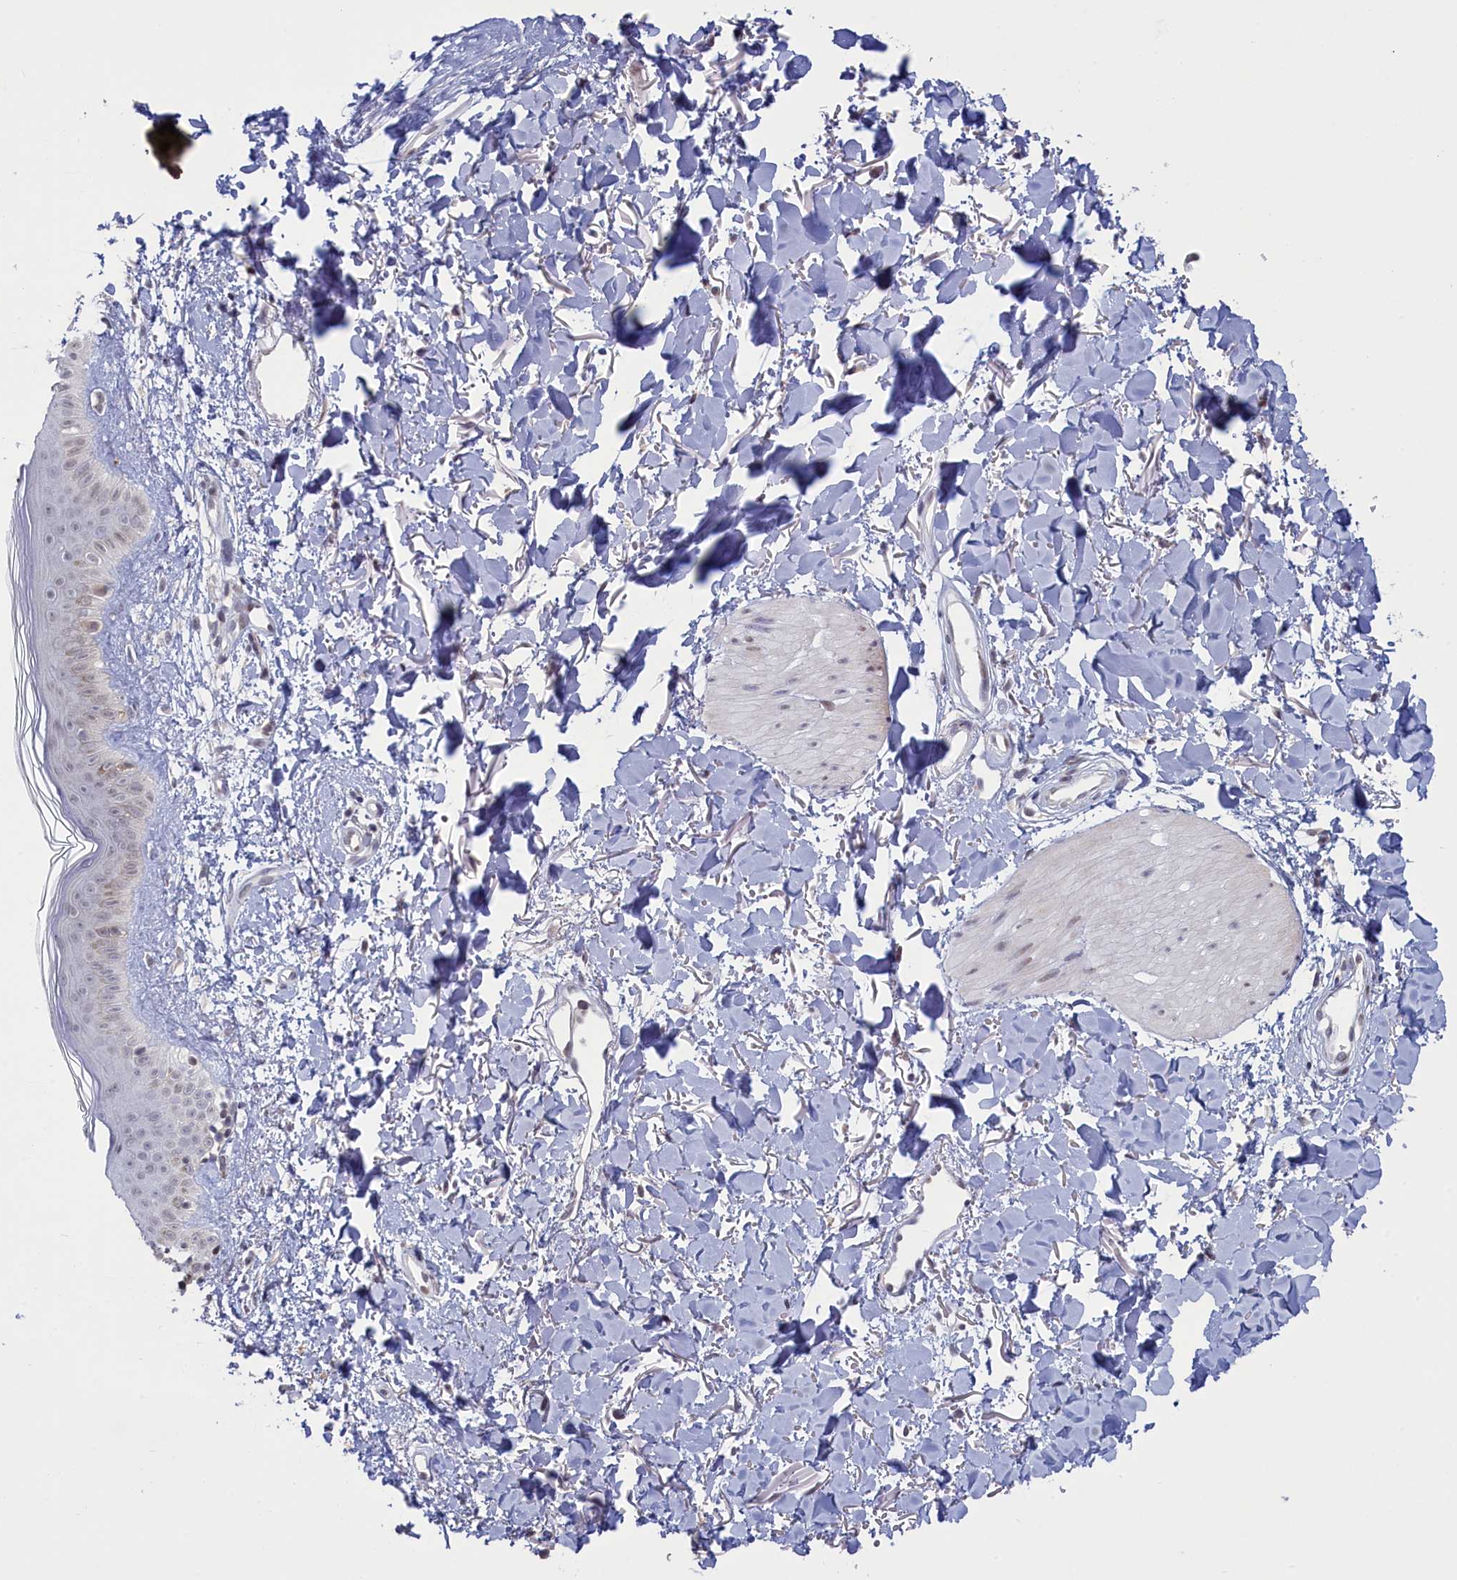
{"staining": {"intensity": "negative", "quantity": "none", "location": "none"}, "tissue": "skin", "cell_type": "Fibroblasts", "image_type": "normal", "snomed": [{"axis": "morphology", "description": "Normal tissue, NOS"}, {"axis": "topography", "description": "Skin"}], "caption": "Immunohistochemistry image of unremarkable skin stained for a protein (brown), which displays no positivity in fibroblasts.", "gene": "ATF7IP2", "patient": {"sex": "female", "age": 58}}